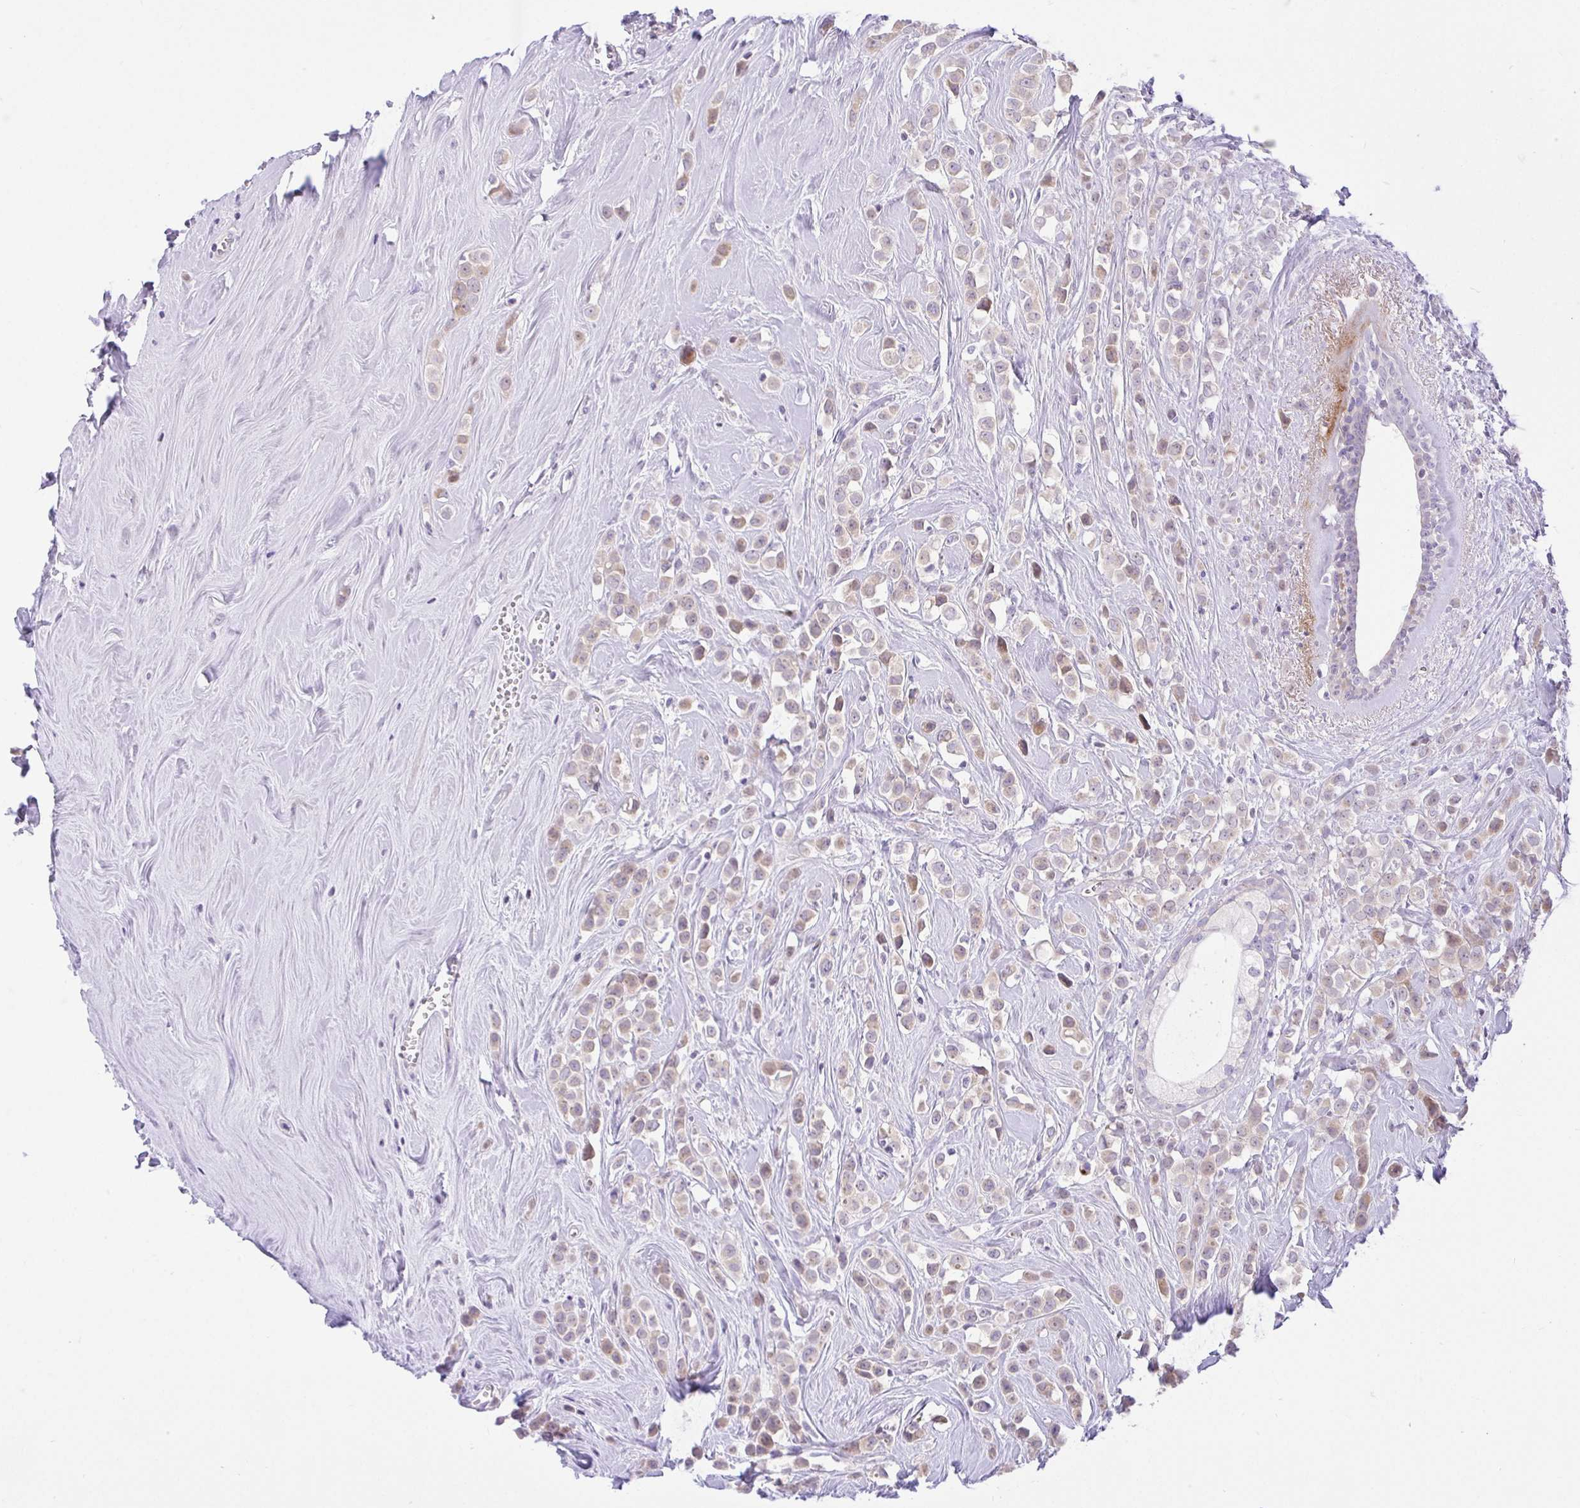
{"staining": {"intensity": "weak", "quantity": ">75%", "location": "cytoplasmic/membranous"}, "tissue": "breast cancer", "cell_type": "Tumor cells", "image_type": "cancer", "snomed": [{"axis": "morphology", "description": "Duct carcinoma"}, {"axis": "topography", "description": "Breast"}], "caption": "Tumor cells show low levels of weak cytoplasmic/membranous positivity in approximately >75% of cells in human infiltrating ductal carcinoma (breast).", "gene": "ZNF101", "patient": {"sex": "female", "age": 80}}